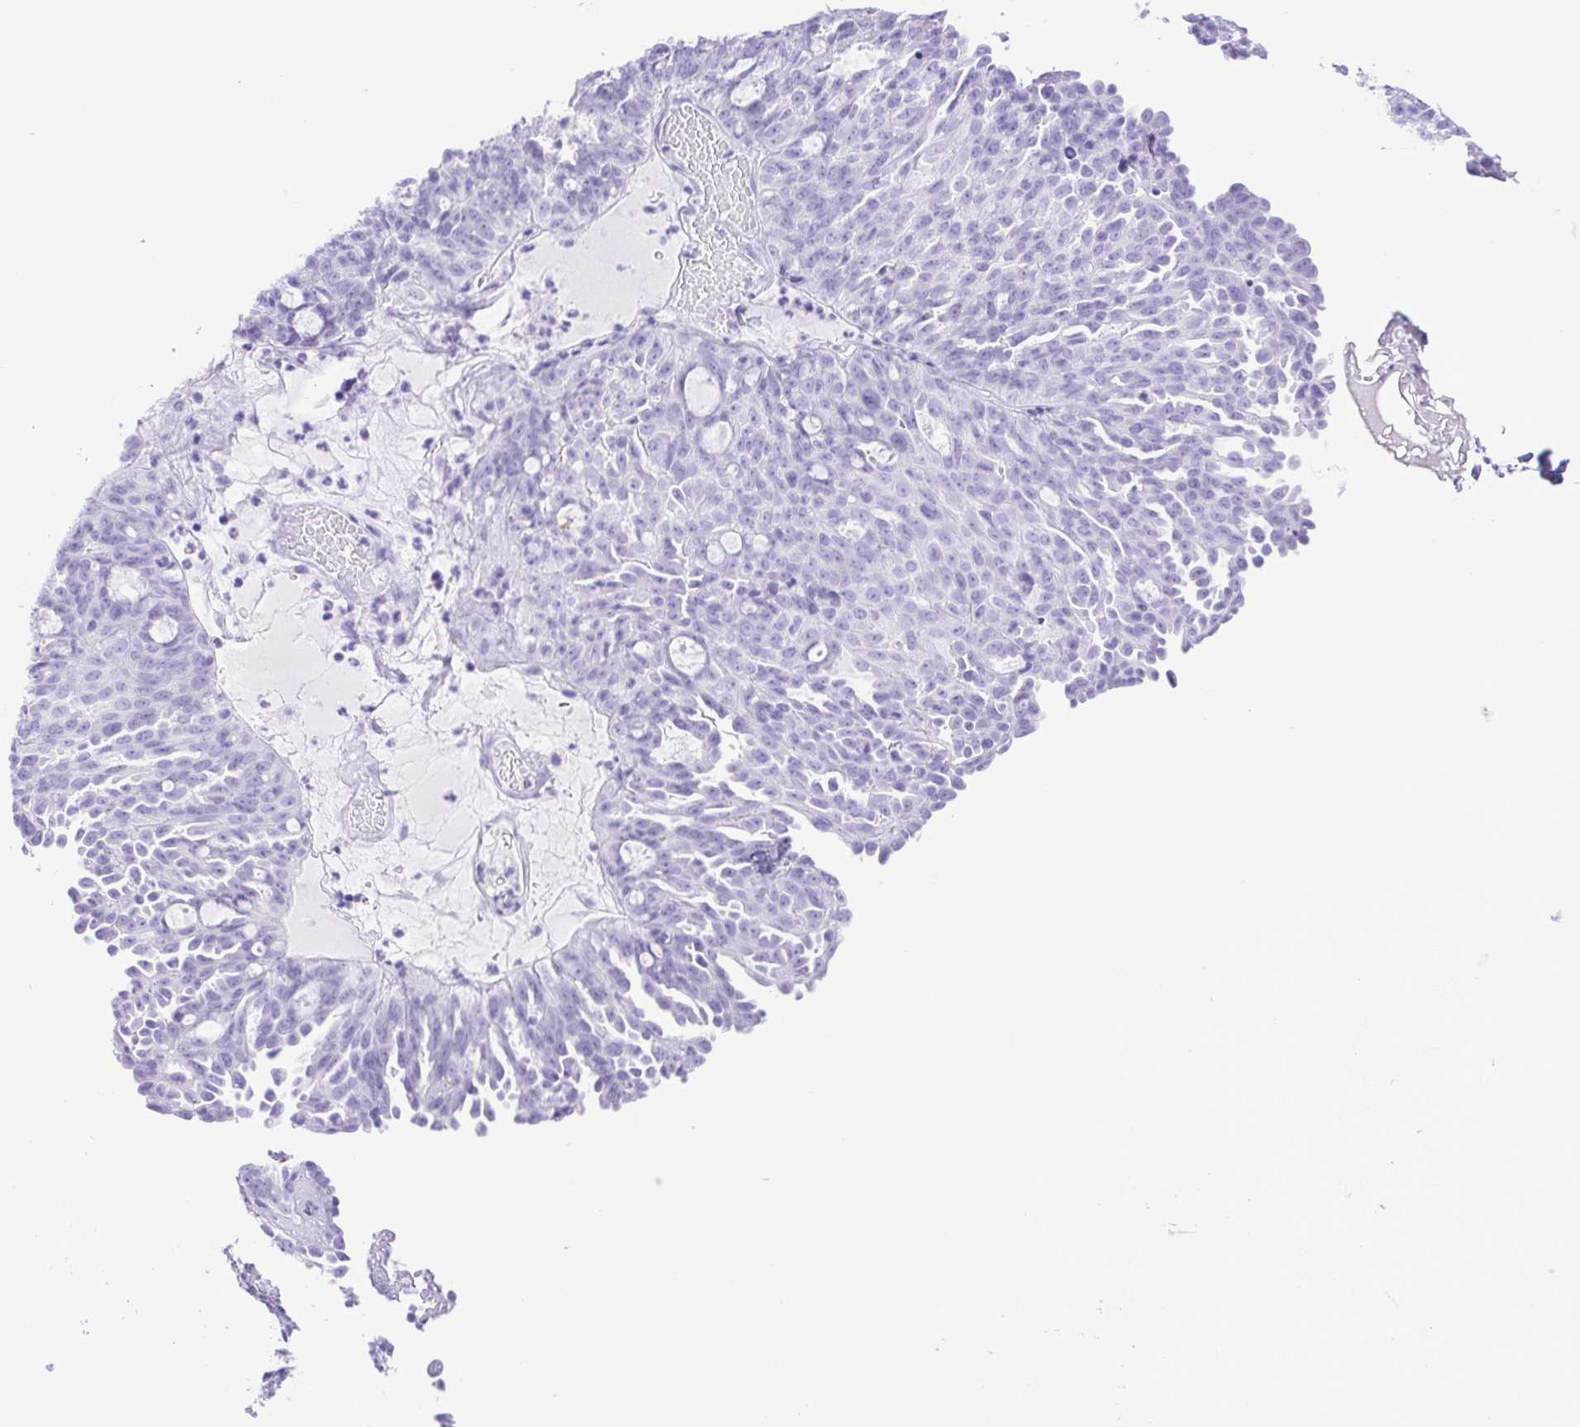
{"staining": {"intensity": "negative", "quantity": "none", "location": "none"}, "tissue": "ovarian cancer", "cell_type": "Tumor cells", "image_type": "cancer", "snomed": [{"axis": "morphology", "description": "Cystadenocarcinoma, serous, NOS"}, {"axis": "topography", "description": "Ovary"}], "caption": "An immunohistochemistry (IHC) micrograph of serous cystadenocarcinoma (ovarian) is shown. There is no staining in tumor cells of serous cystadenocarcinoma (ovarian).", "gene": "ERP27", "patient": {"sex": "female", "age": 71}}